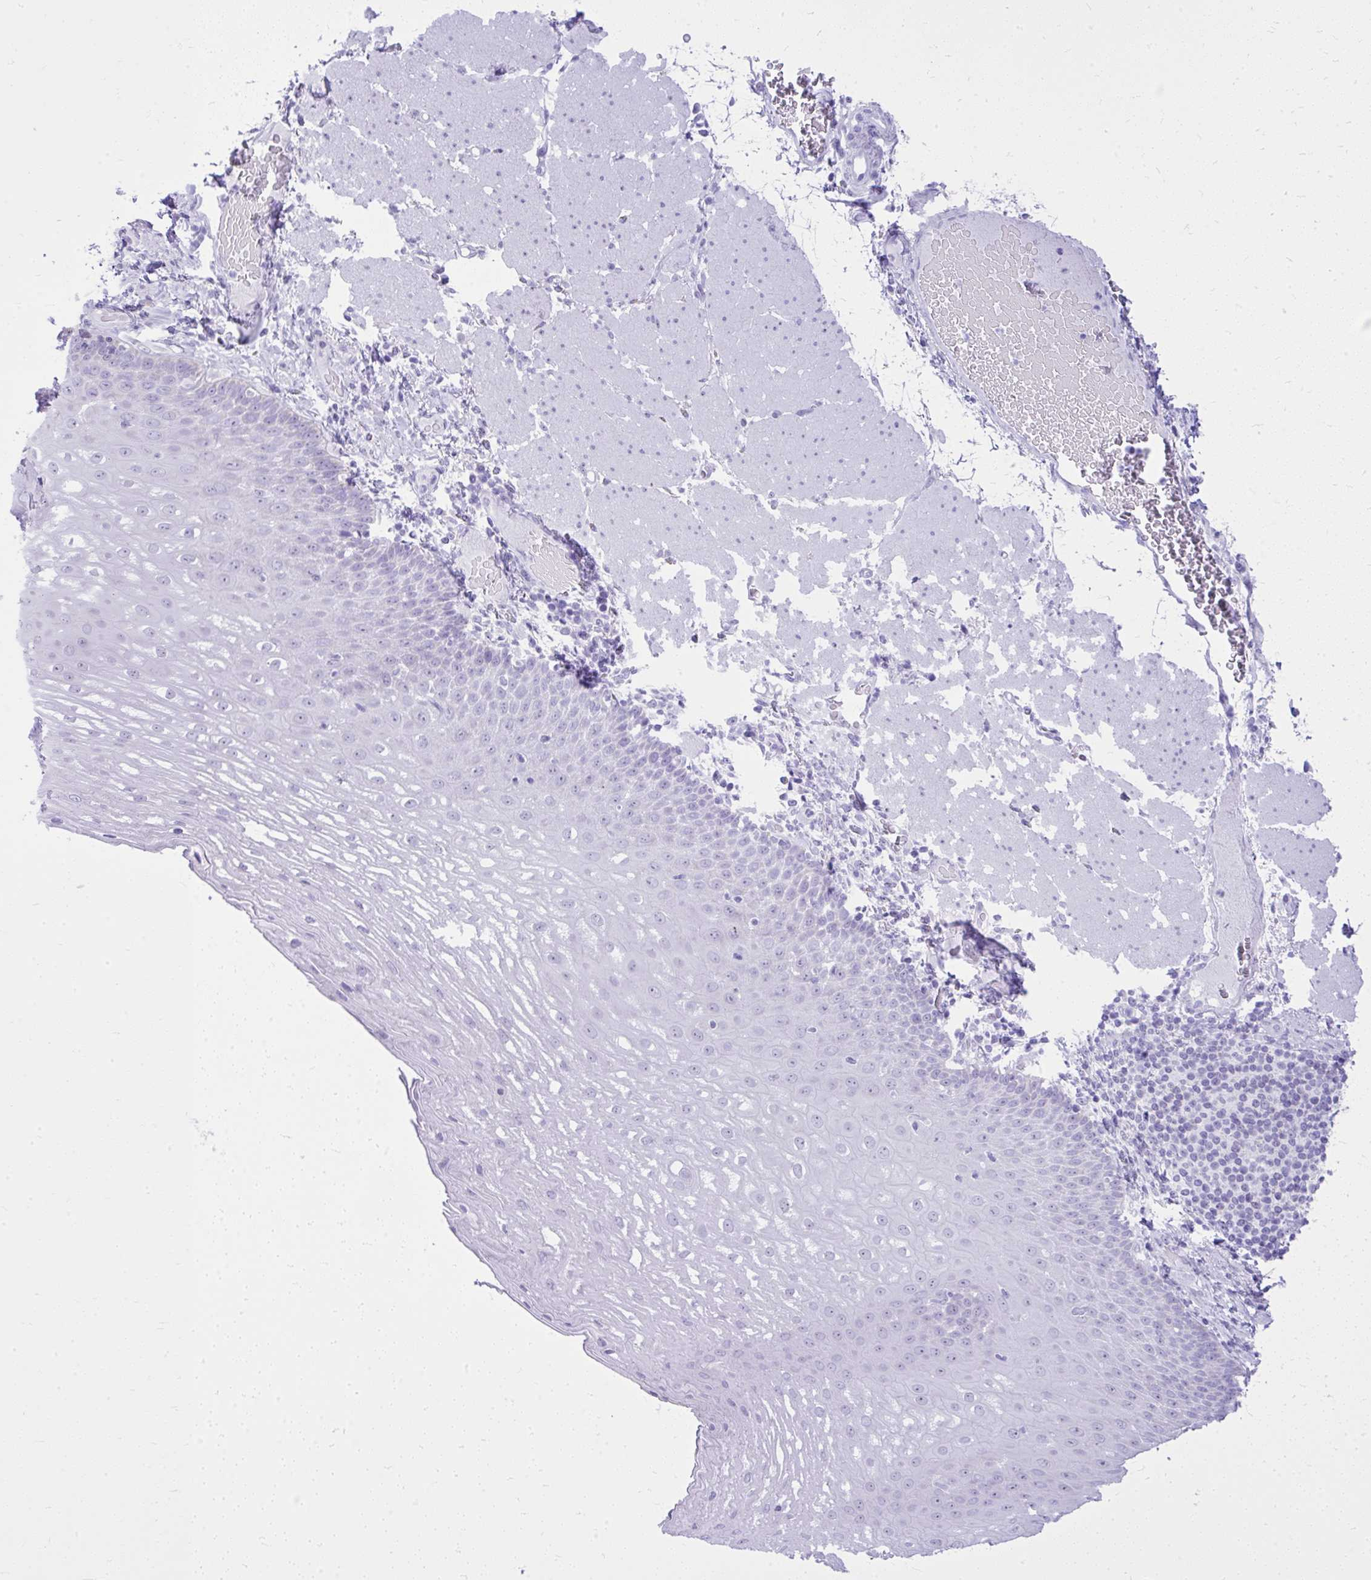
{"staining": {"intensity": "negative", "quantity": "none", "location": "none"}, "tissue": "esophagus", "cell_type": "Squamous epithelial cells", "image_type": "normal", "snomed": [{"axis": "morphology", "description": "Normal tissue, NOS"}, {"axis": "topography", "description": "Esophagus"}], "caption": "The immunohistochemistry micrograph has no significant positivity in squamous epithelial cells of esophagus. The staining is performed using DAB brown chromogen with nuclei counter-stained in using hematoxylin.", "gene": "RALYL", "patient": {"sex": "male", "age": 62}}